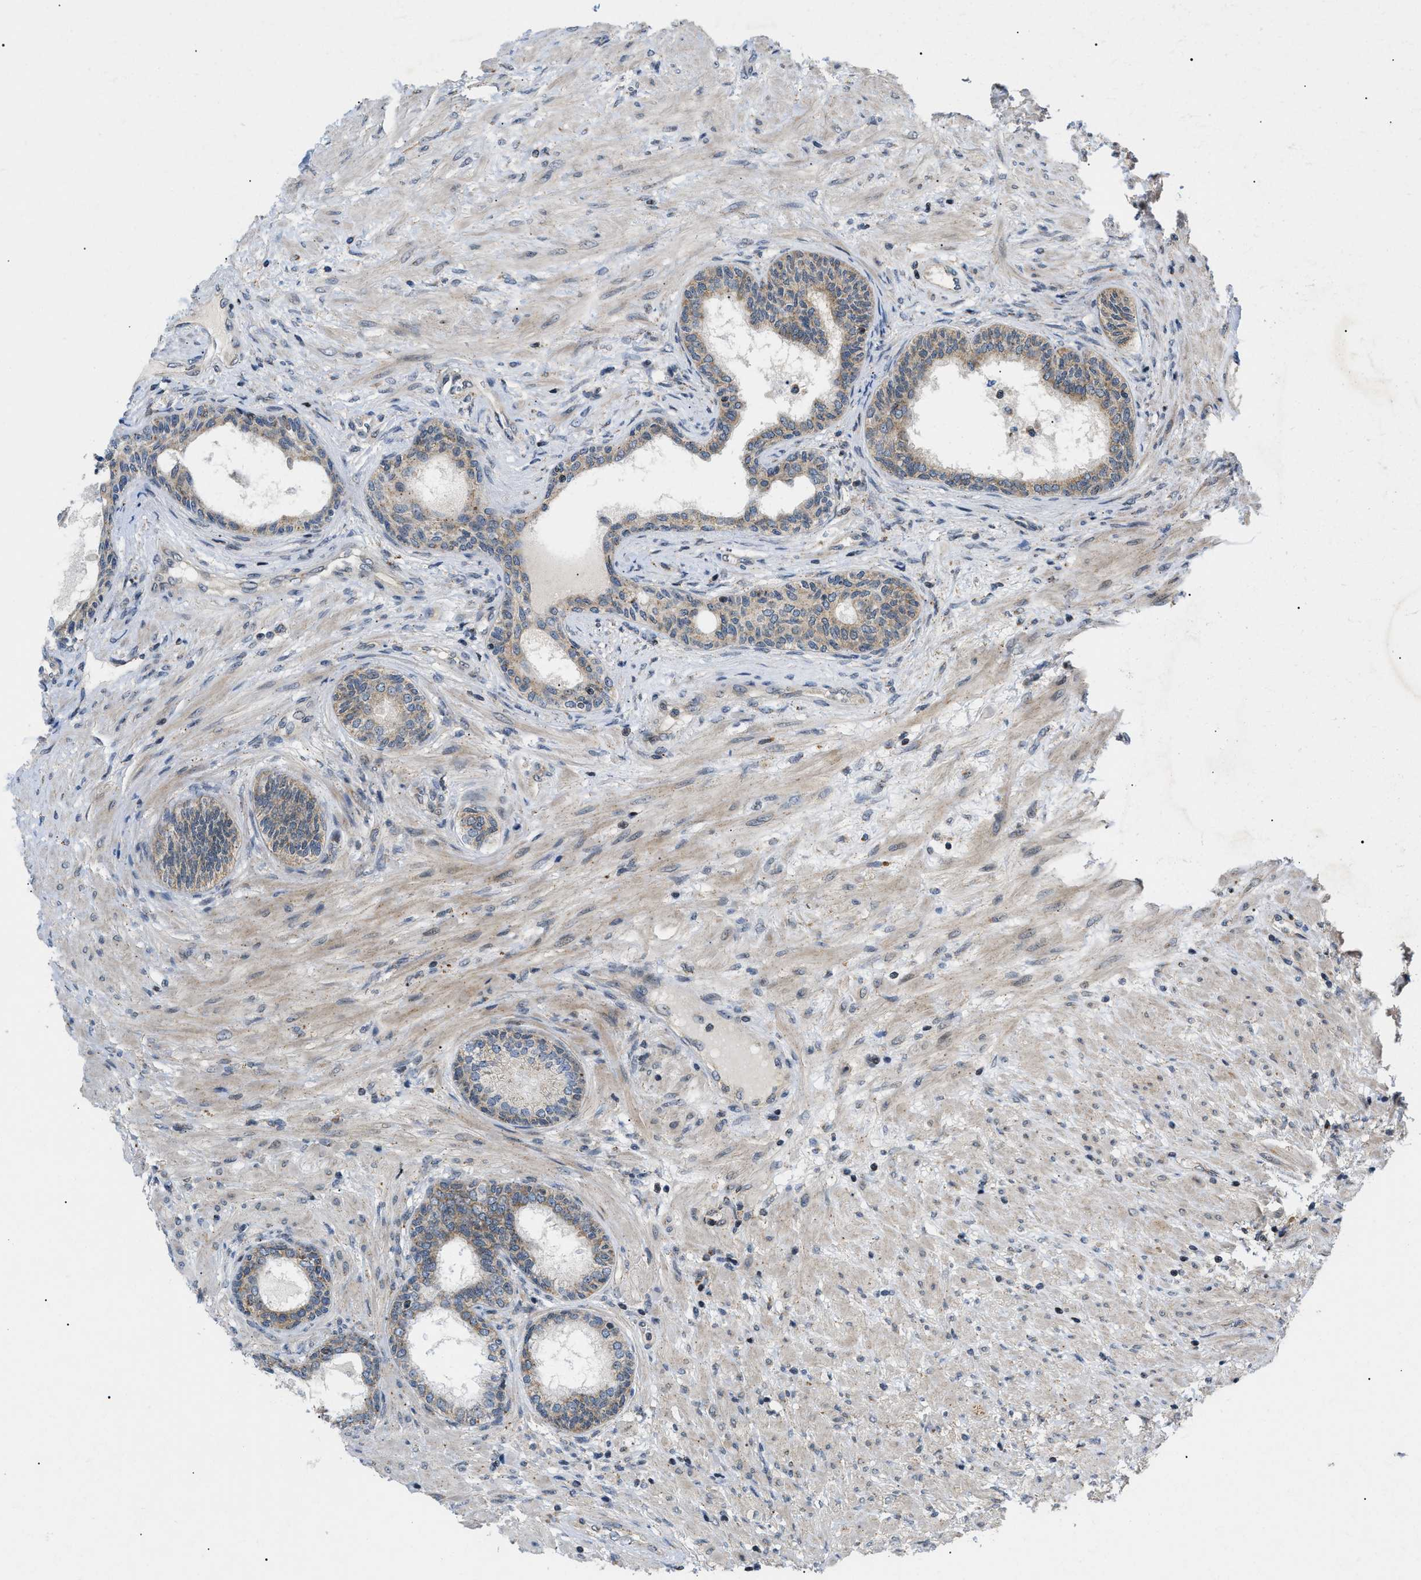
{"staining": {"intensity": "weak", "quantity": "25%-75%", "location": "cytoplasmic/membranous"}, "tissue": "prostate", "cell_type": "Glandular cells", "image_type": "normal", "snomed": [{"axis": "morphology", "description": "Normal tissue, NOS"}, {"axis": "topography", "description": "Prostate"}], "caption": "Immunohistochemistry (DAB) staining of unremarkable prostate displays weak cytoplasmic/membranous protein positivity in about 25%-75% of glandular cells.", "gene": "ZBTB11", "patient": {"sex": "male", "age": 76}}